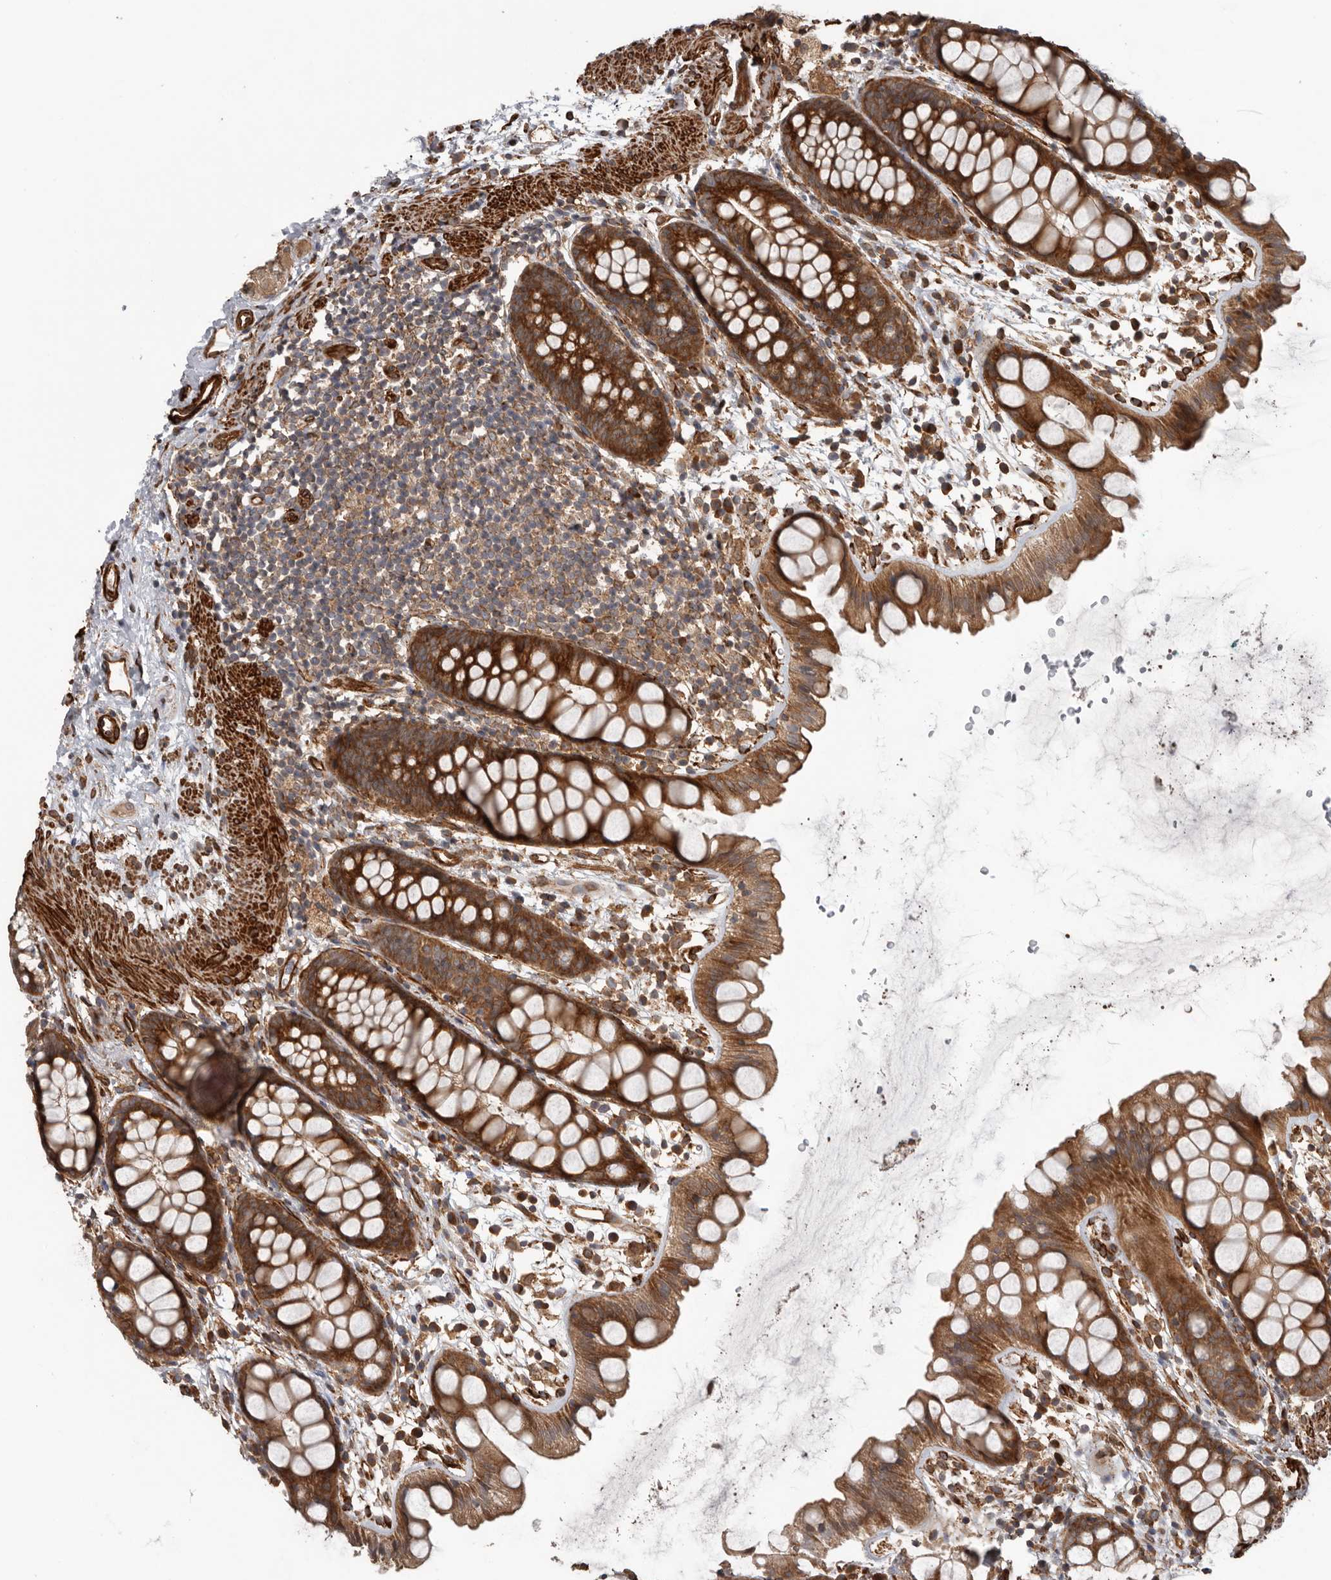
{"staining": {"intensity": "strong", "quantity": ">75%", "location": "cytoplasmic/membranous"}, "tissue": "rectum", "cell_type": "Glandular cells", "image_type": "normal", "snomed": [{"axis": "morphology", "description": "Normal tissue, NOS"}, {"axis": "topography", "description": "Rectum"}], "caption": "The image shows immunohistochemical staining of unremarkable rectum. There is strong cytoplasmic/membranous expression is seen in about >75% of glandular cells.", "gene": "CEP350", "patient": {"sex": "female", "age": 65}}